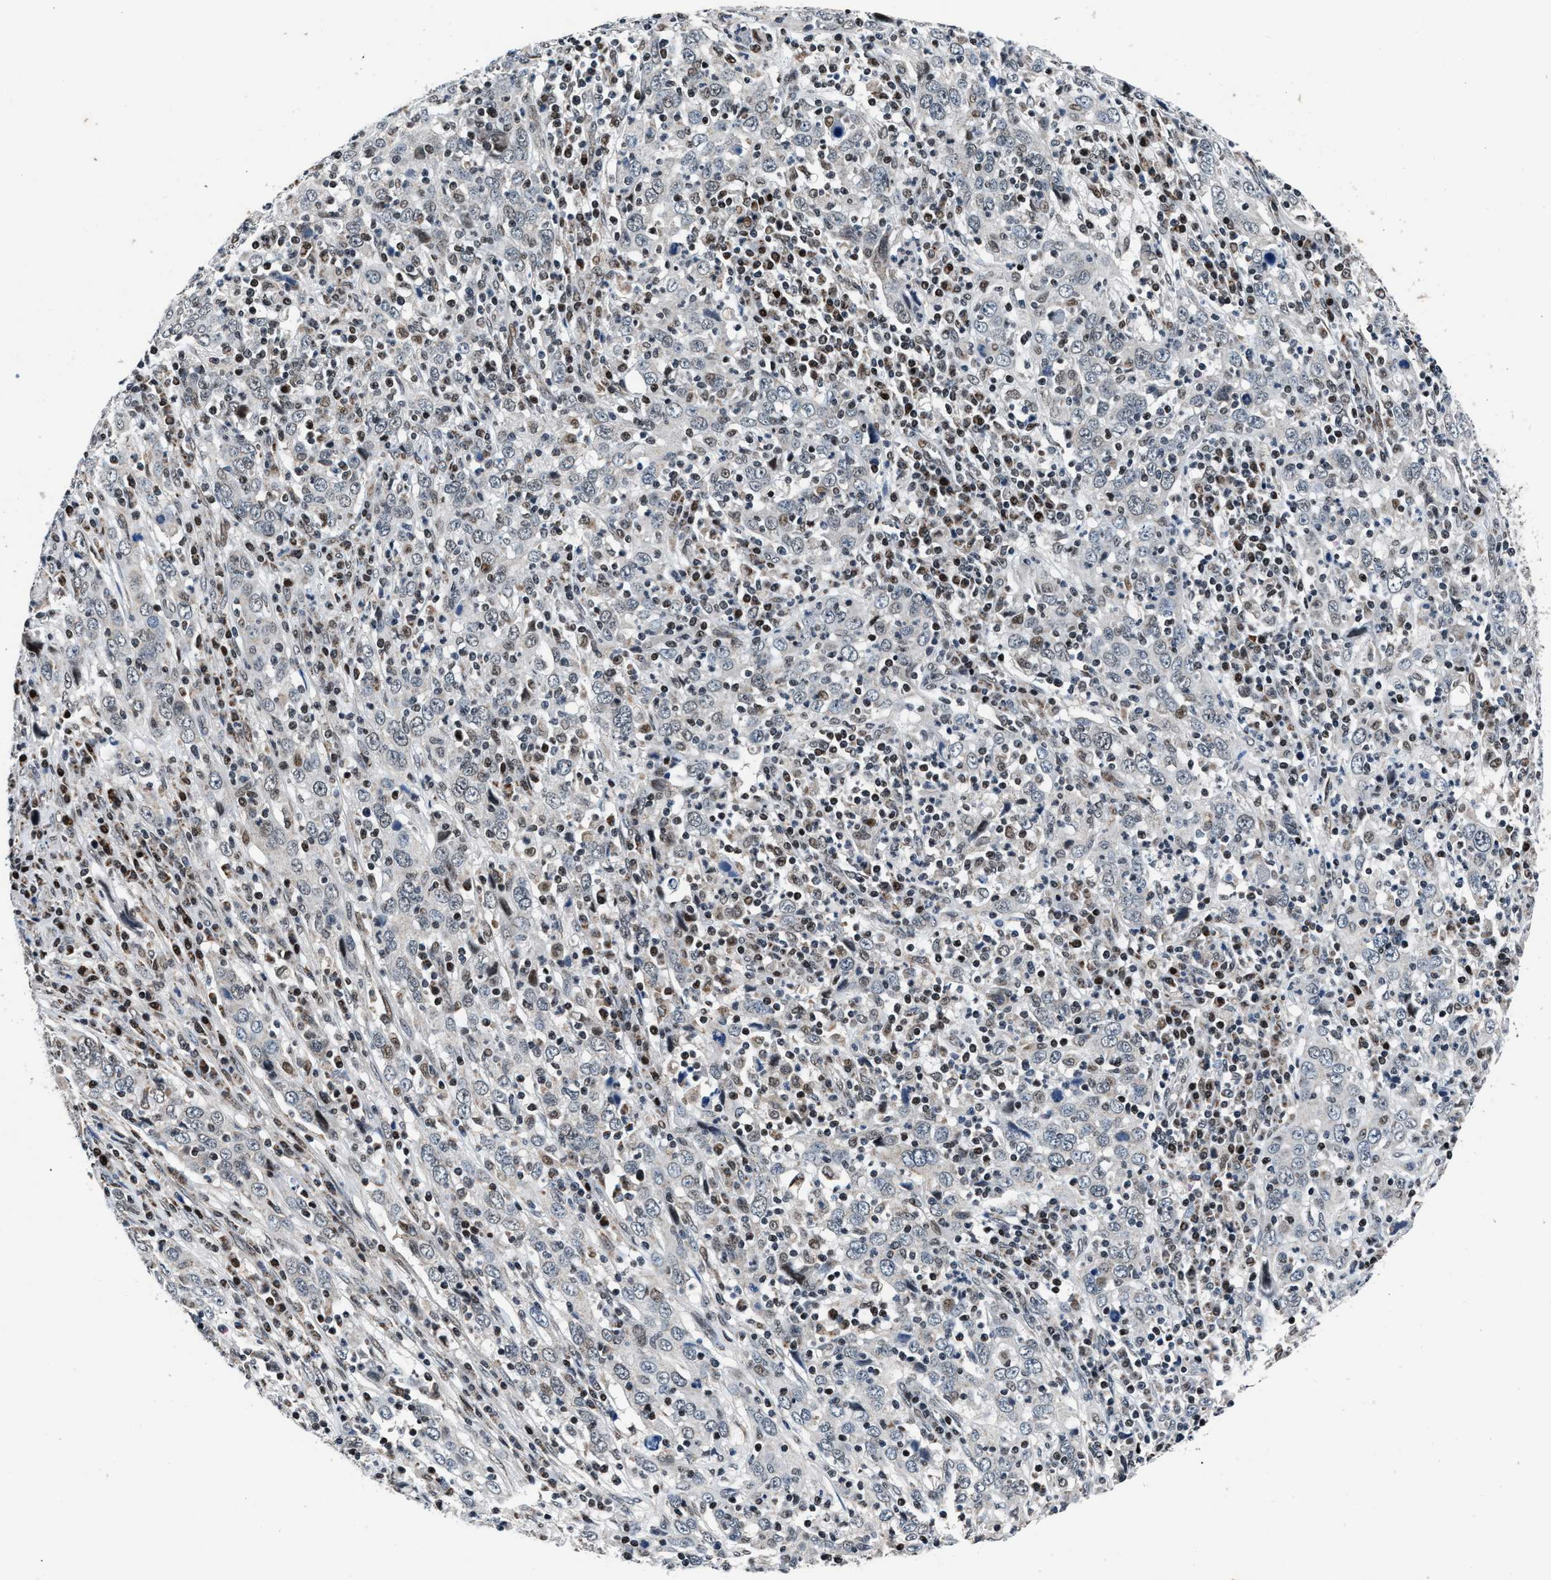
{"staining": {"intensity": "negative", "quantity": "none", "location": "none"}, "tissue": "cervical cancer", "cell_type": "Tumor cells", "image_type": "cancer", "snomed": [{"axis": "morphology", "description": "Squamous cell carcinoma, NOS"}, {"axis": "topography", "description": "Cervix"}], "caption": "The image shows no significant positivity in tumor cells of squamous cell carcinoma (cervical).", "gene": "PRRC2B", "patient": {"sex": "female", "age": 46}}